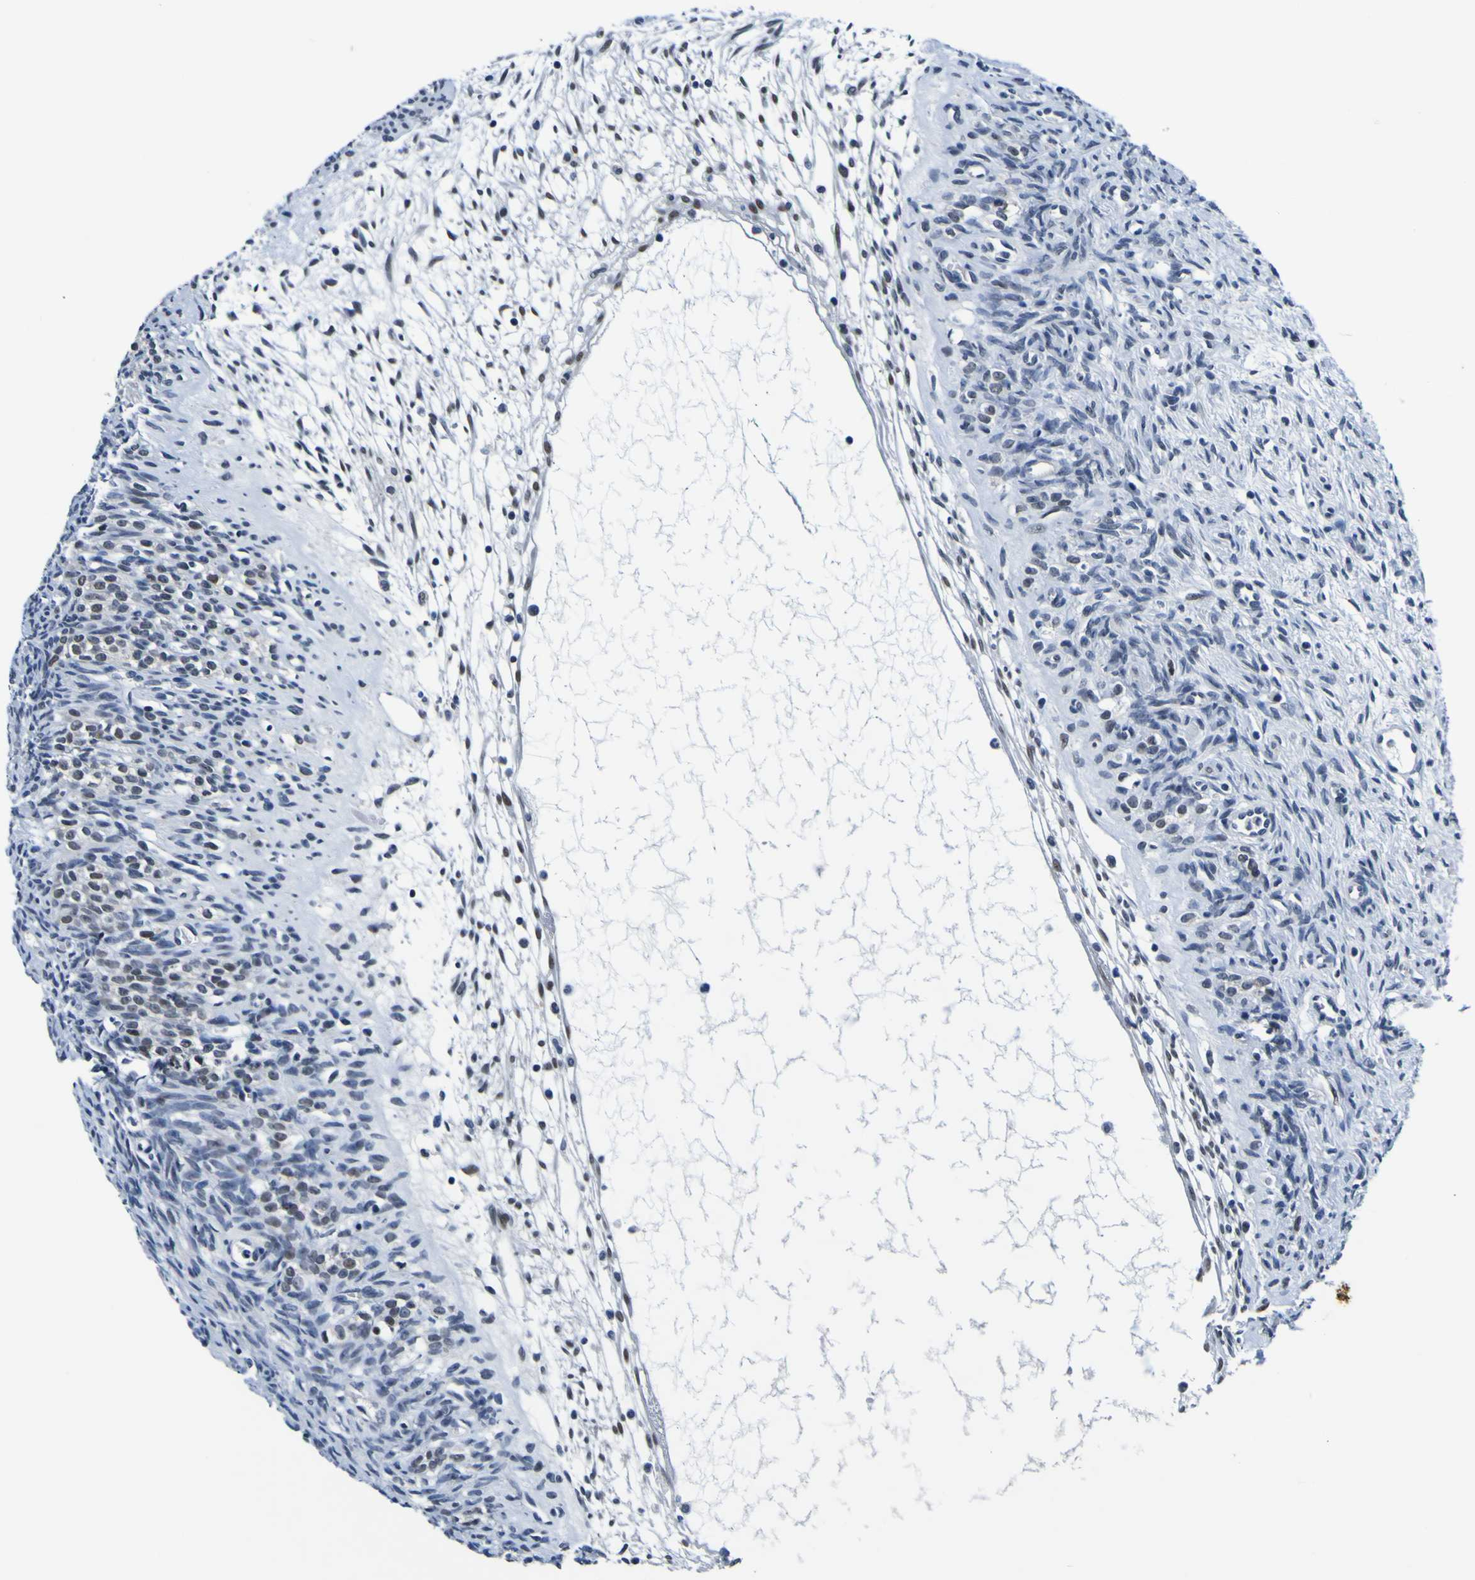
{"staining": {"intensity": "negative", "quantity": "none", "location": "none"}, "tissue": "ovary", "cell_type": "Ovarian stroma cells", "image_type": "normal", "snomed": [{"axis": "morphology", "description": "Normal tissue, NOS"}, {"axis": "topography", "description": "Ovary"}], "caption": "This is a histopathology image of immunohistochemistry (IHC) staining of benign ovary, which shows no staining in ovarian stroma cells.", "gene": "CUL4B", "patient": {"sex": "female", "age": 33}}